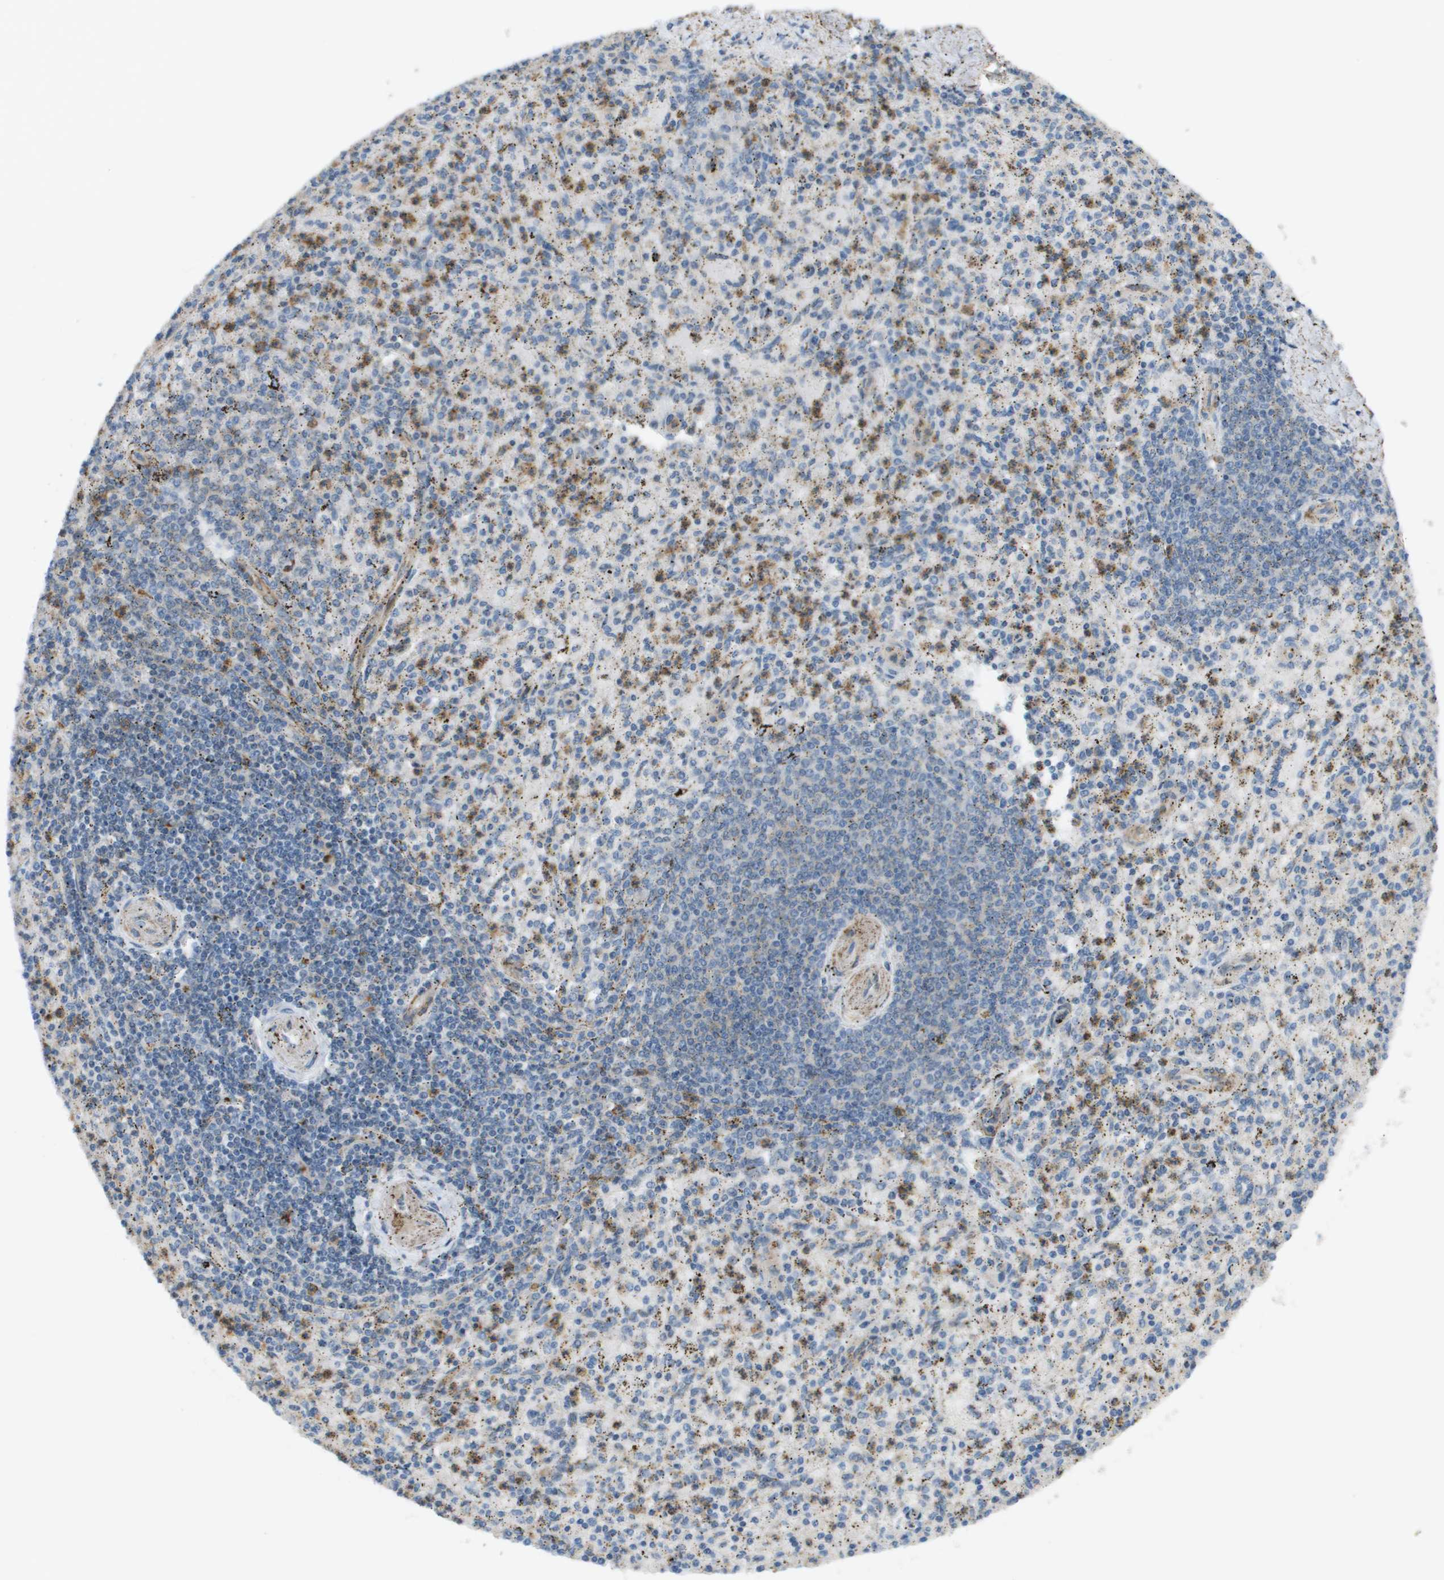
{"staining": {"intensity": "moderate", "quantity": "25%-75%", "location": "cytoplasmic/membranous"}, "tissue": "spleen", "cell_type": "Cells in red pulp", "image_type": "normal", "snomed": [{"axis": "morphology", "description": "Normal tissue, NOS"}, {"axis": "topography", "description": "Spleen"}], "caption": "Immunohistochemistry (IHC) histopathology image of unremarkable spleen: human spleen stained using immunohistochemistry reveals medium levels of moderate protein expression localized specifically in the cytoplasmic/membranous of cells in red pulp, appearing as a cytoplasmic/membranous brown color.", "gene": "MYH11", "patient": {"sex": "male", "age": 72}}